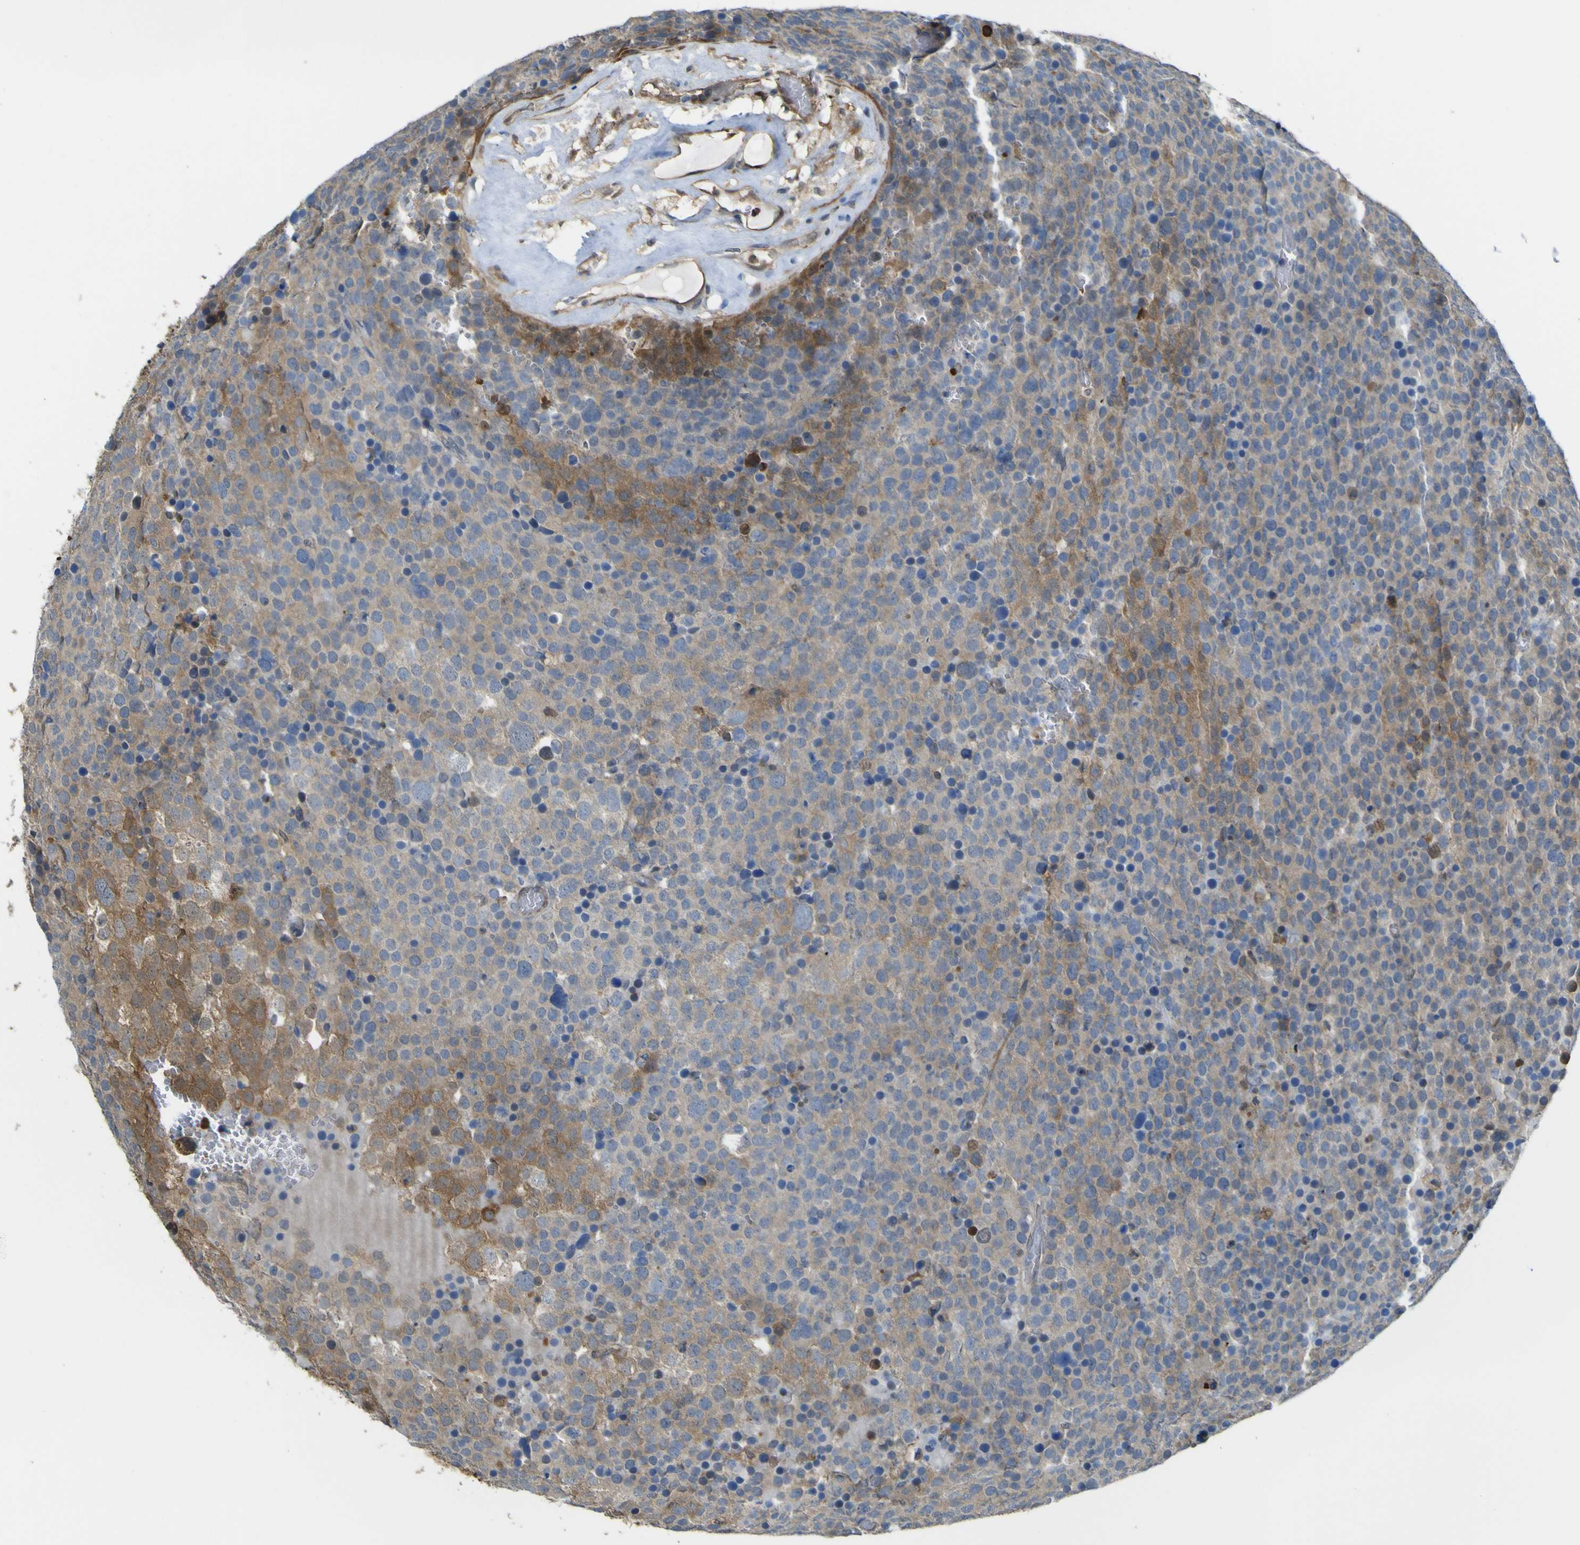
{"staining": {"intensity": "moderate", "quantity": ">75%", "location": "cytoplasmic/membranous"}, "tissue": "testis cancer", "cell_type": "Tumor cells", "image_type": "cancer", "snomed": [{"axis": "morphology", "description": "Seminoma, NOS"}, {"axis": "topography", "description": "Testis"}], "caption": "Immunohistochemical staining of human testis cancer (seminoma) exhibits medium levels of moderate cytoplasmic/membranous protein staining in approximately >75% of tumor cells.", "gene": "ABHD3", "patient": {"sex": "male", "age": 71}}